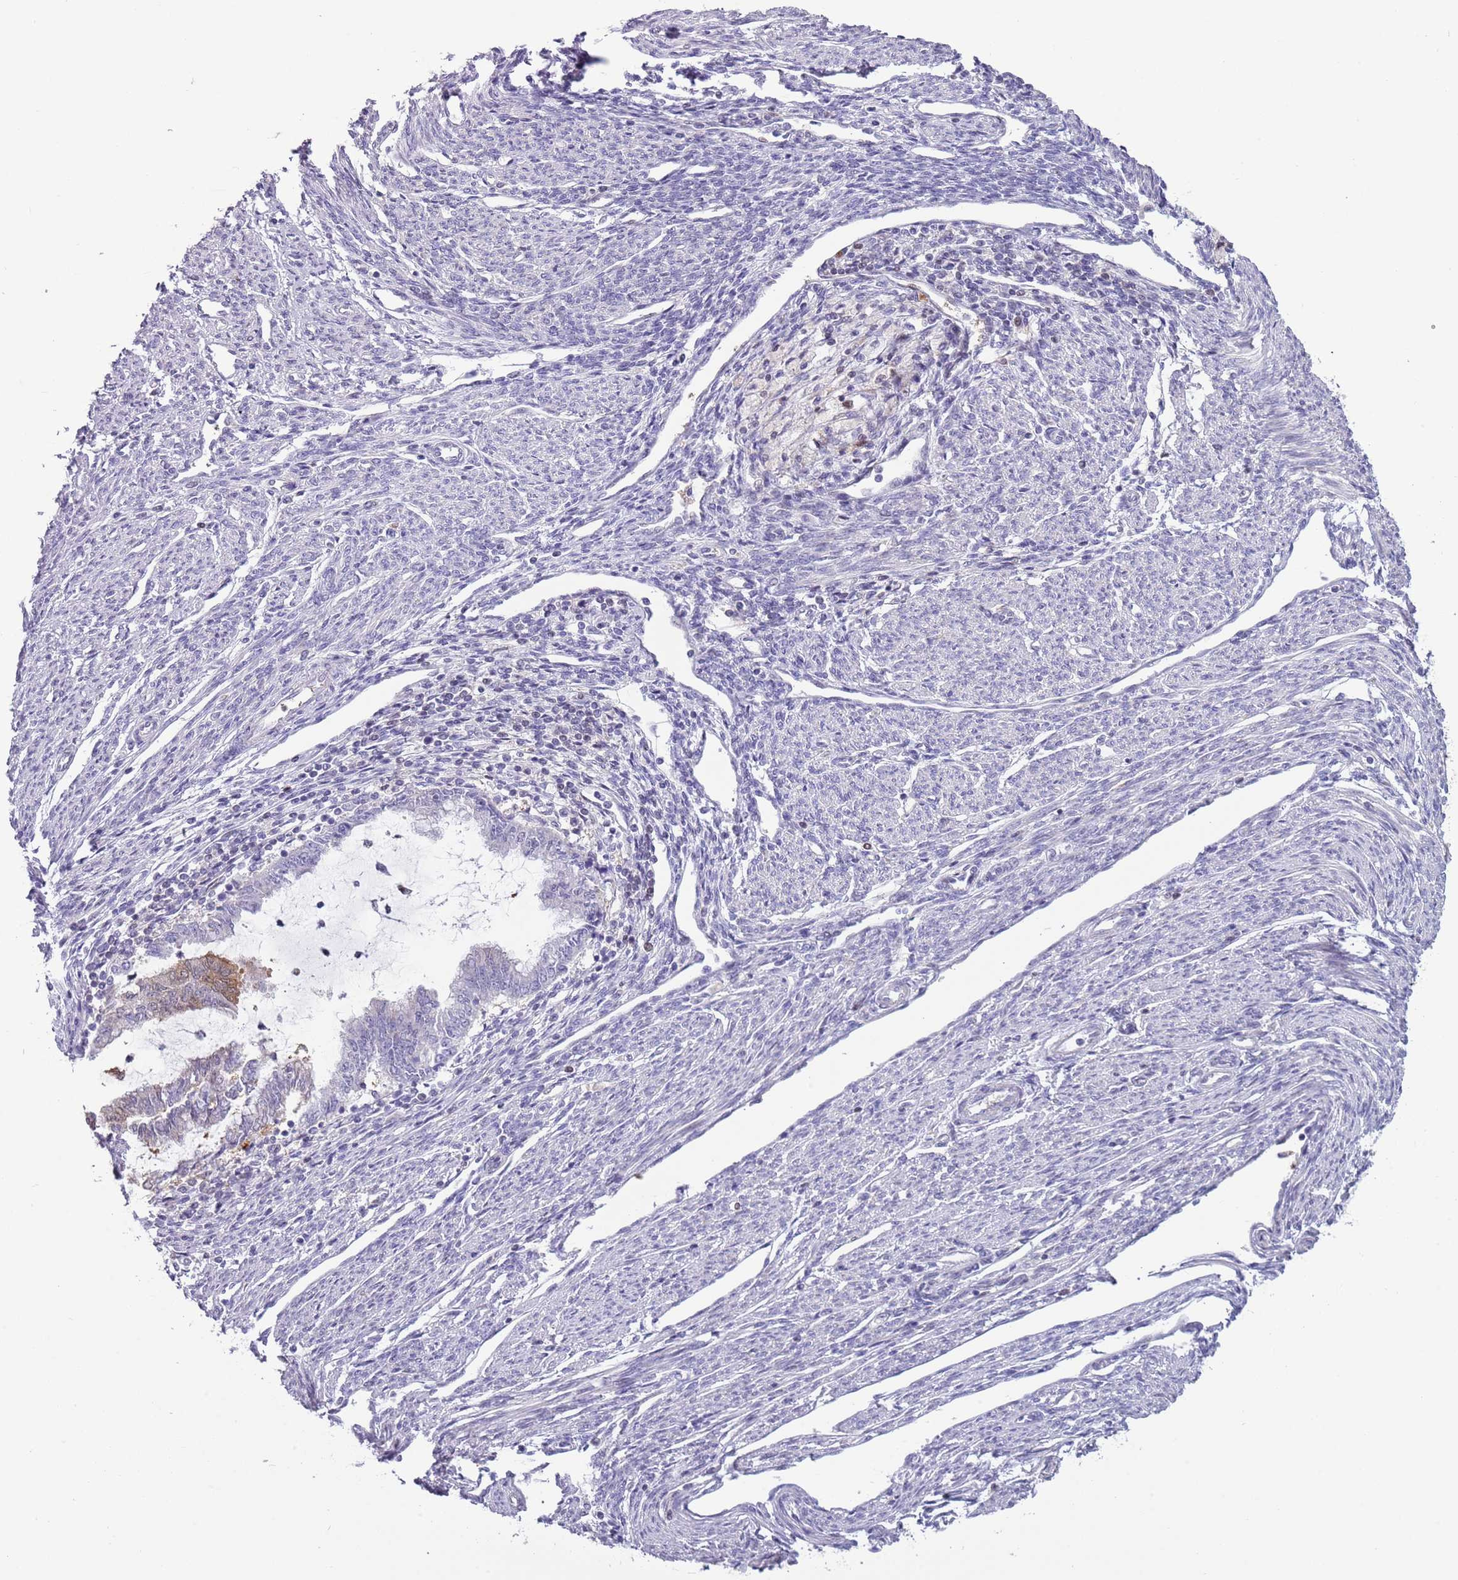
{"staining": {"intensity": "weak", "quantity": "<25%", "location": "cytoplasmic/membranous,nuclear"}, "tissue": "endometrial cancer", "cell_type": "Tumor cells", "image_type": "cancer", "snomed": [{"axis": "morphology", "description": "Adenocarcinoma, NOS"}, {"axis": "topography", "description": "Endometrium"}], "caption": "A high-resolution photomicrograph shows IHC staining of adenocarcinoma (endometrial), which exhibits no significant expression in tumor cells.", "gene": "NBPF6", "patient": {"sex": "female", "age": 79}}